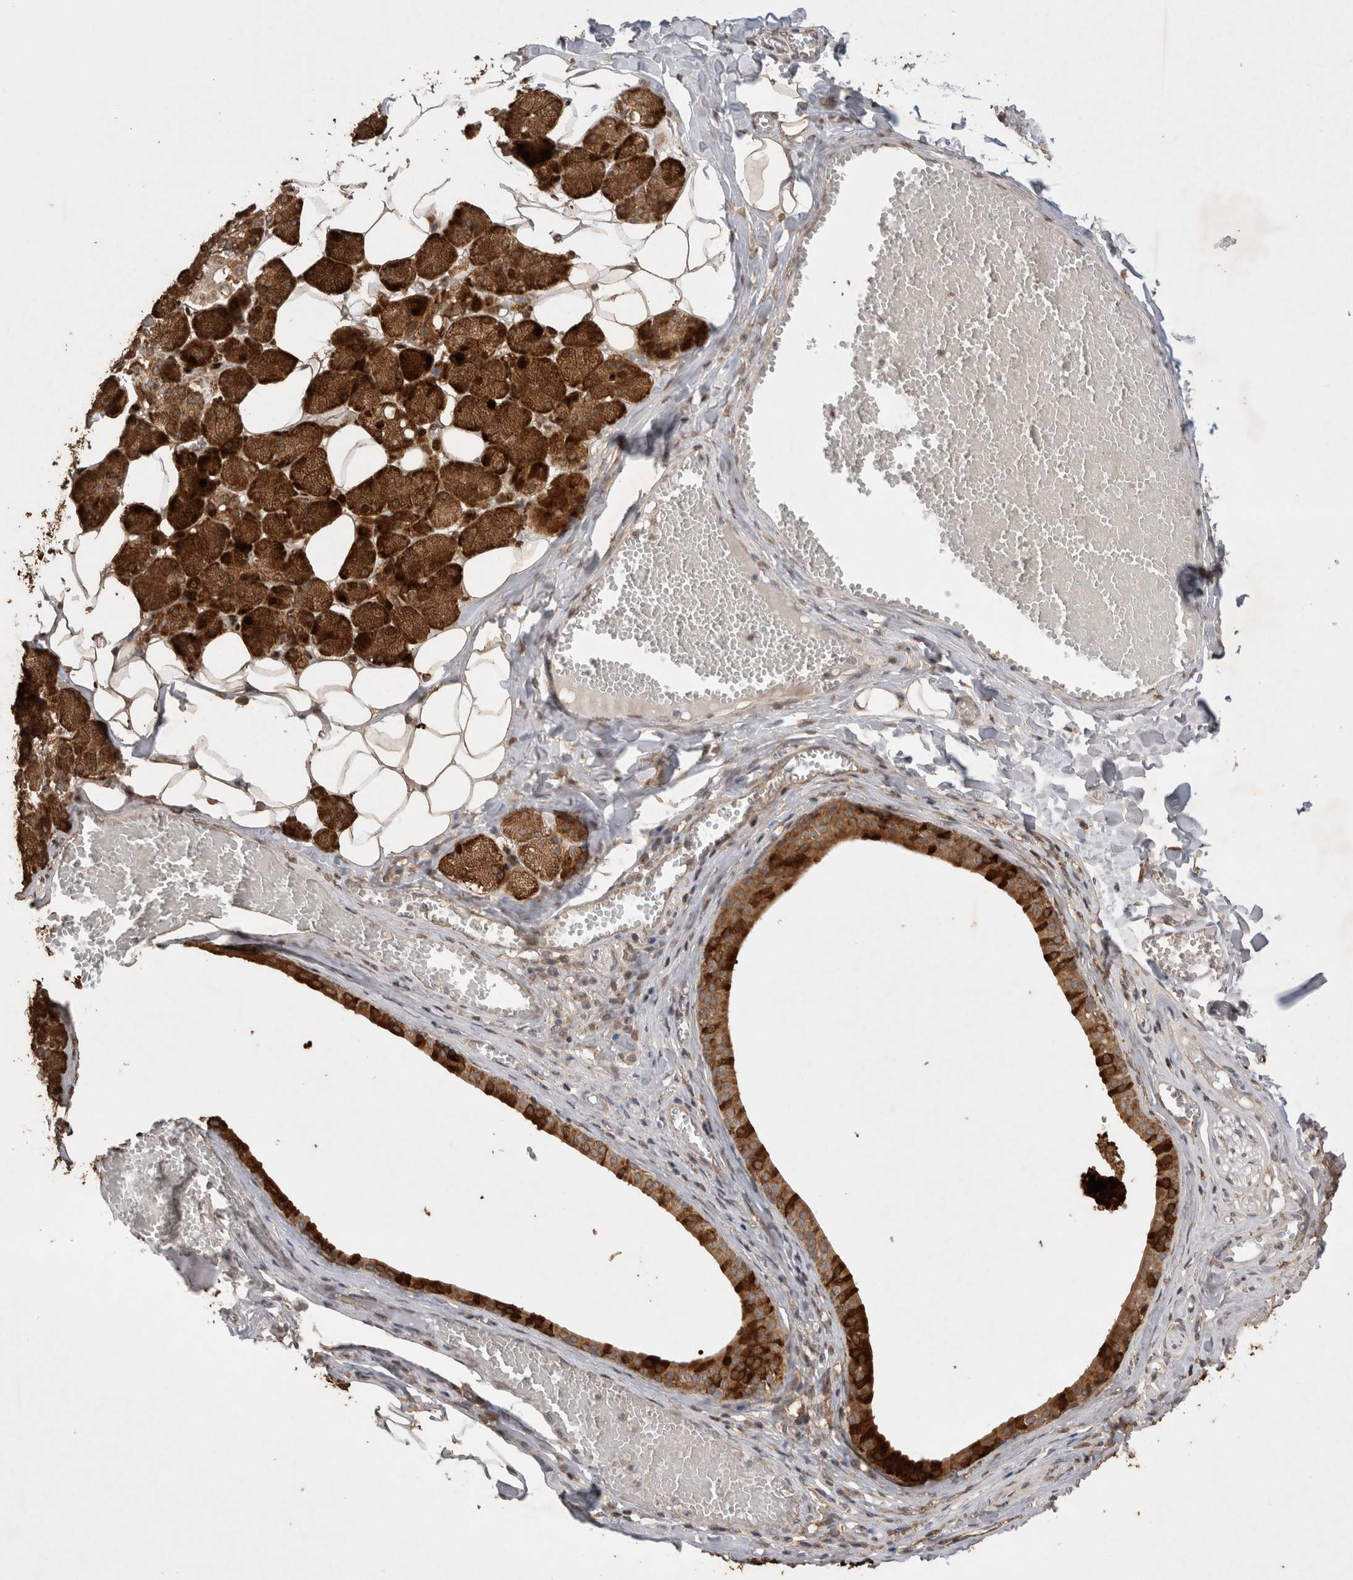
{"staining": {"intensity": "strong", "quantity": ">75%", "location": "cytoplasmic/membranous,nuclear"}, "tissue": "salivary gland", "cell_type": "Glandular cells", "image_type": "normal", "snomed": [{"axis": "morphology", "description": "Normal tissue, NOS"}, {"axis": "topography", "description": "Salivary gland"}], "caption": "Protein staining of unremarkable salivary gland reveals strong cytoplasmic/membranous,nuclear staining in approximately >75% of glandular cells.", "gene": "WIPF2", "patient": {"sex": "female", "age": 33}}